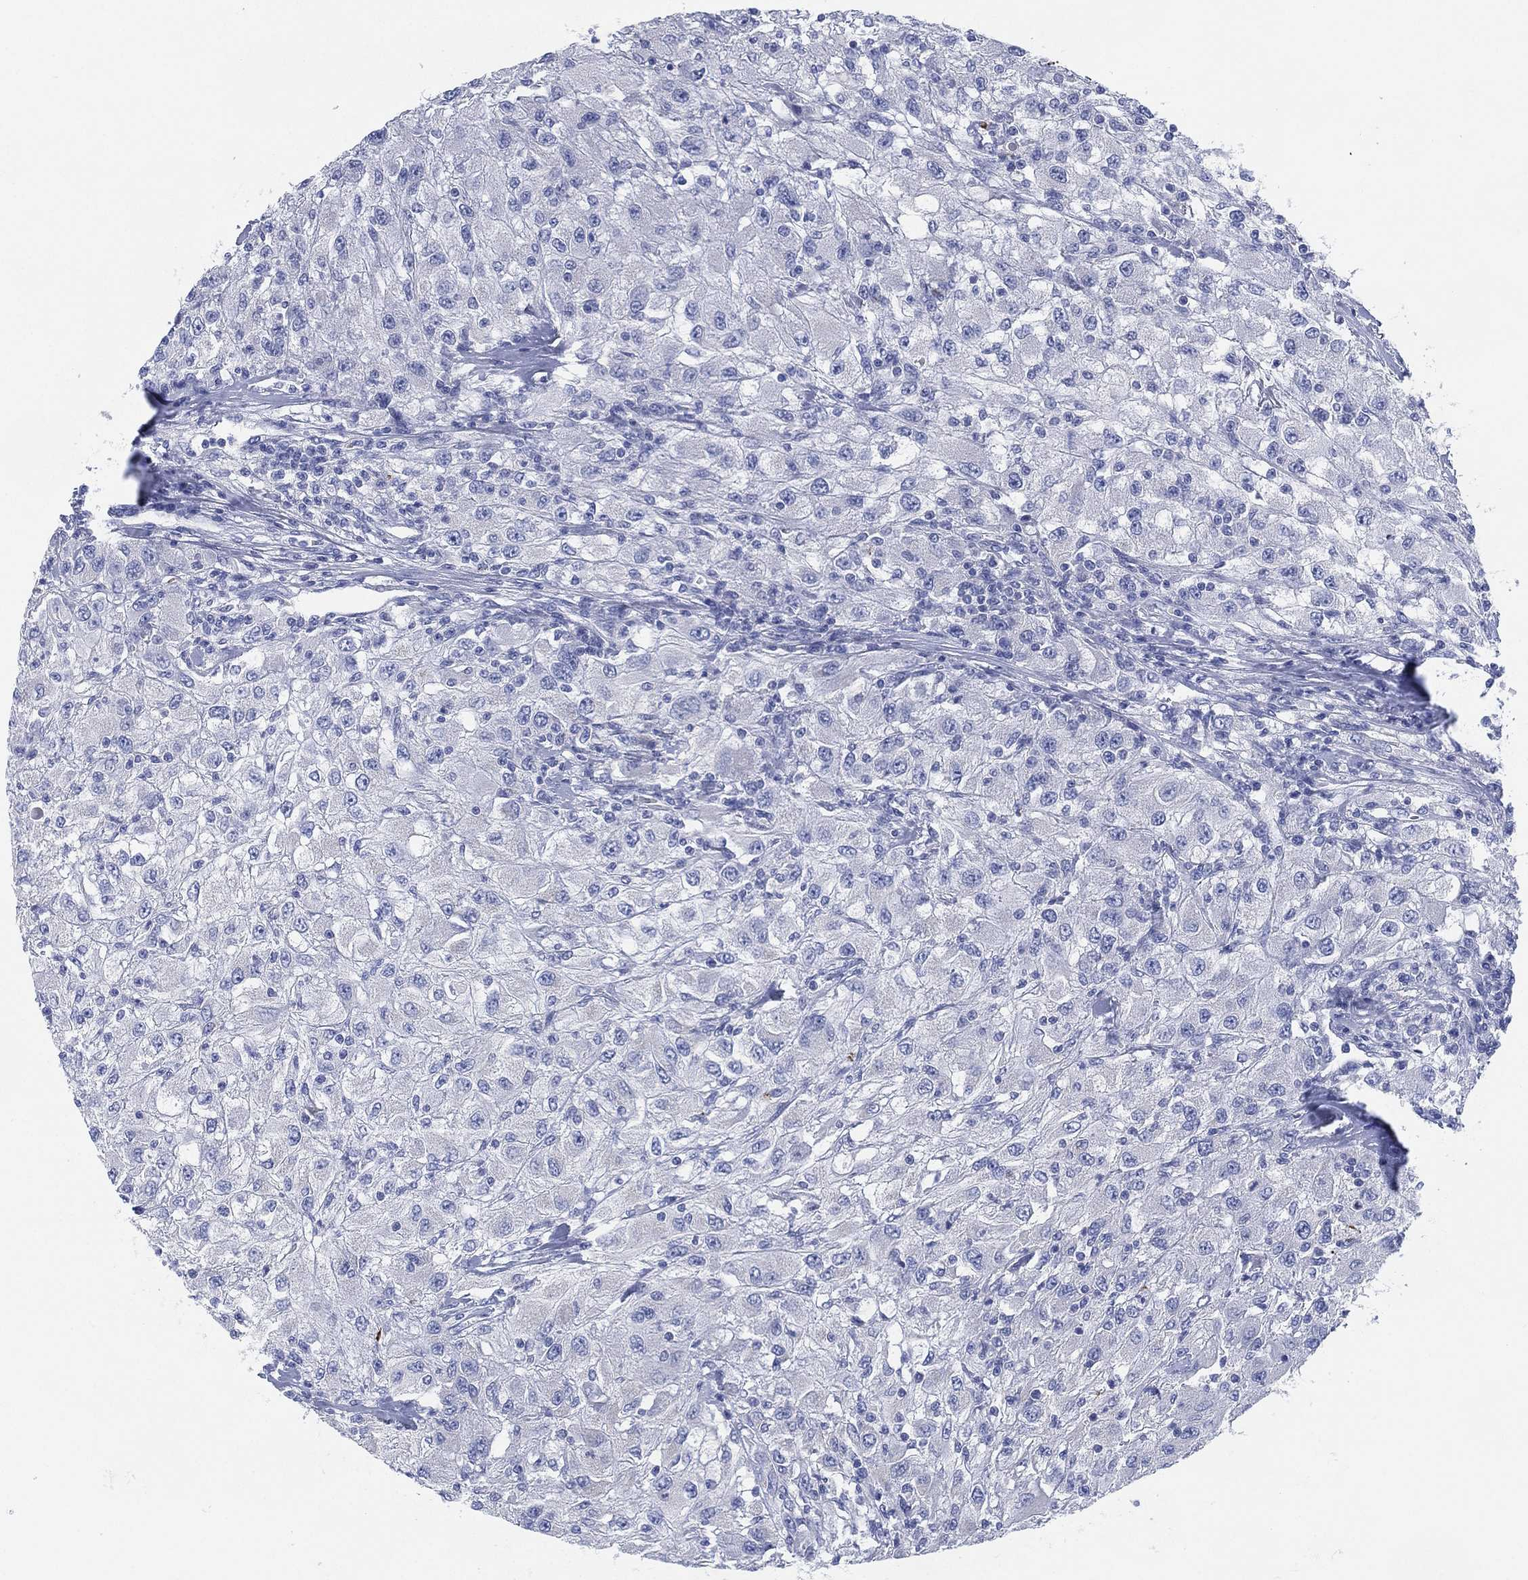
{"staining": {"intensity": "negative", "quantity": "none", "location": "none"}, "tissue": "renal cancer", "cell_type": "Tumor cells", "image_type": "cancer", "snomed": [{"axis": "morphology", "description": "Adenocarcinoma, NOS"}, {"axis": "topography", "description": "Kidney"}], "caption": "IHC photomicrograph of neoplastic tissue: human renal cancer stained with DAB (3,3'-diaminobenzidine) reveals no significant protein staining in tumor cells.", "gene": "ADAD2", "patient": {"sex": "female", "age": 67}}